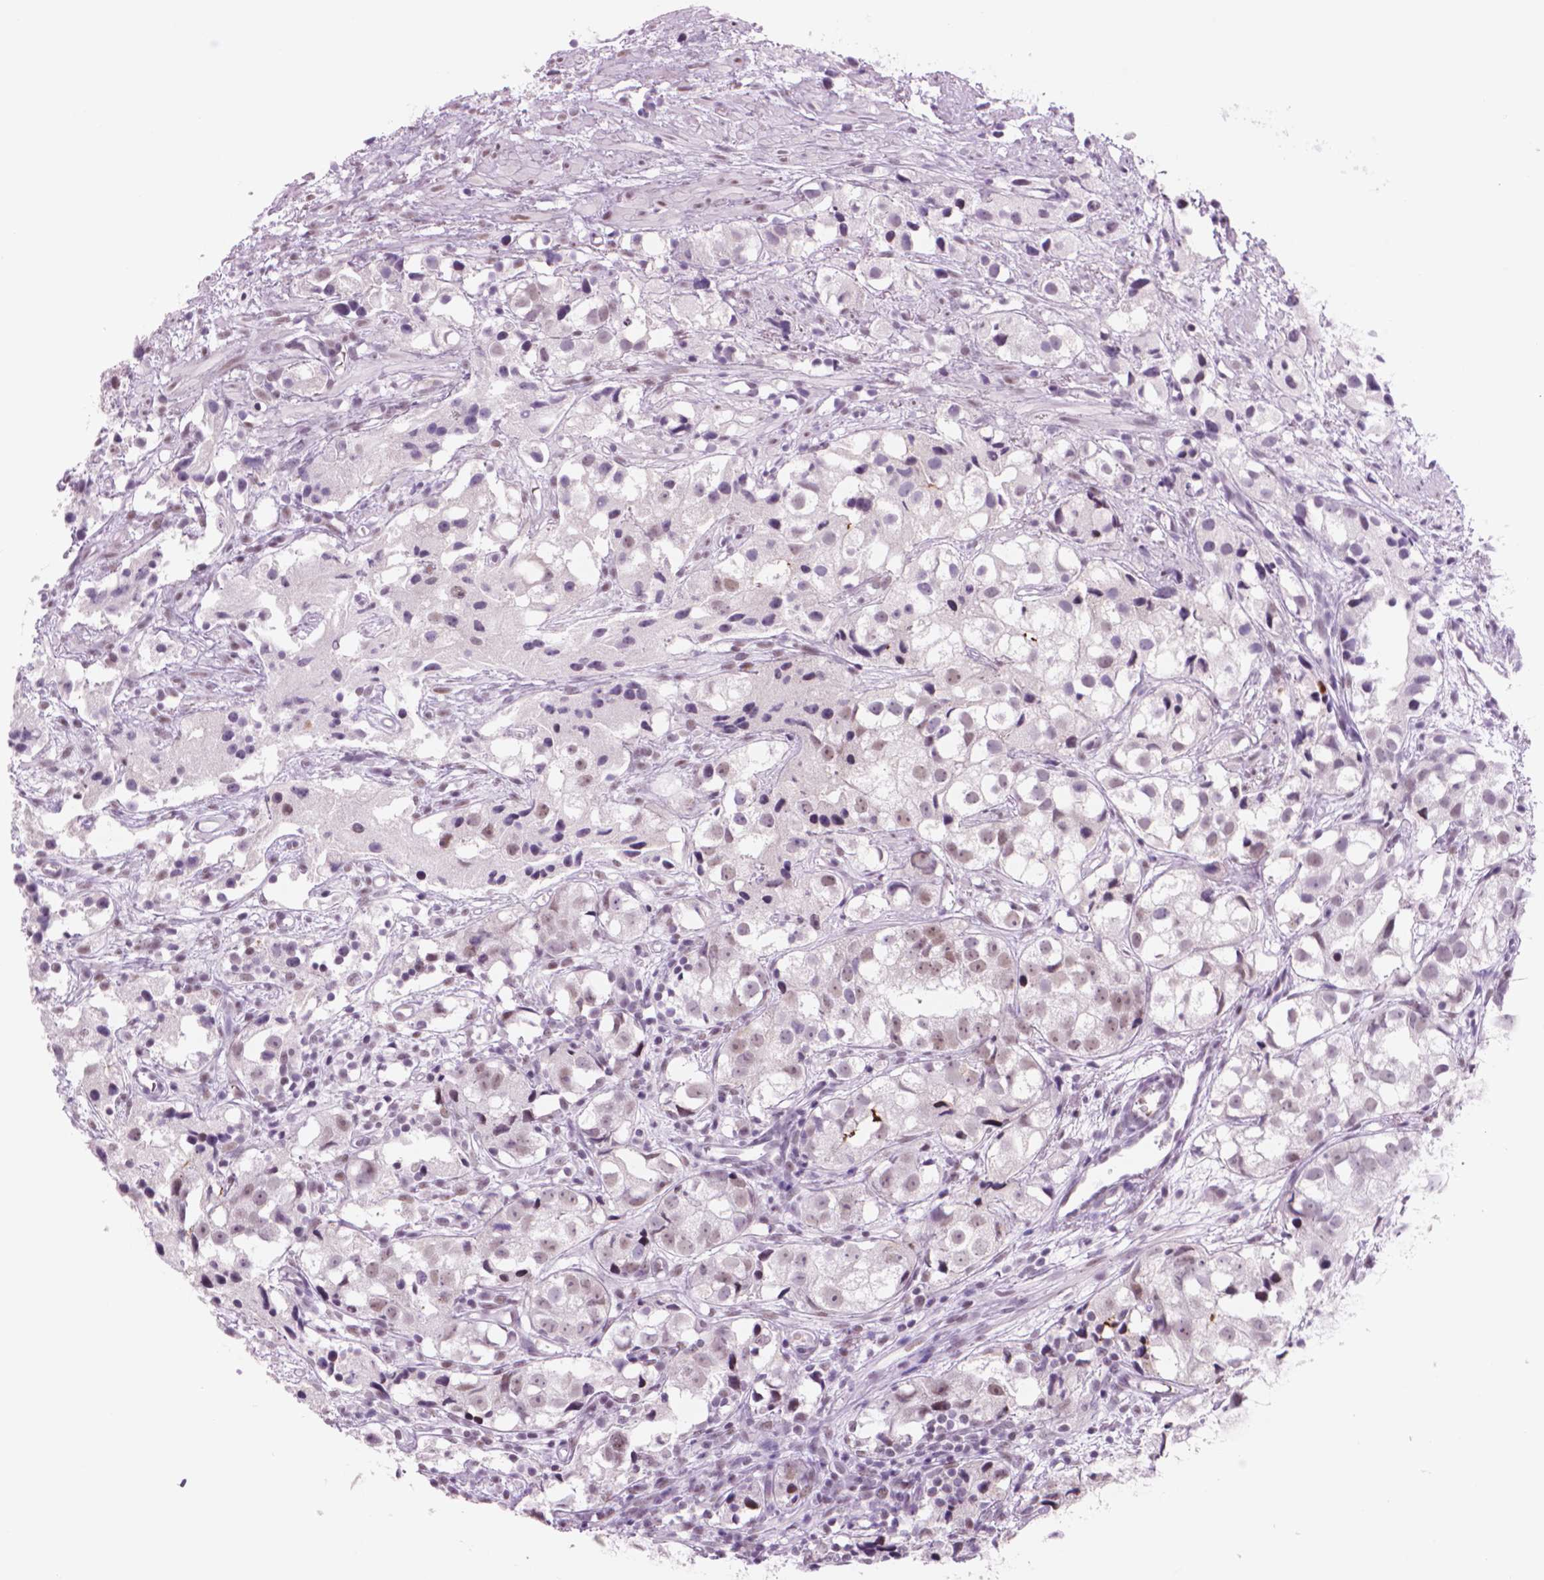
{"staining": {"intensity": "weak", "quantity": "25%-75%", "location": "nuclear"}, "tissue": "prostate cancer", "cell_type": "Tumor cells", "image_type": "cancer", "snomed": [{"axis": "morphology", "description": "Adenocarcinoma, High grade"}, {"axis": "topography", "description": "Prostate"}], "caption": "The immunohistochemical stain shows weak nuclear expression in tumor cells of prostate cancer (adenocarcinoma (high-grade)) tissue.", "gene": "POLR3D", "patient": {"sex": "male", "age": 68}}